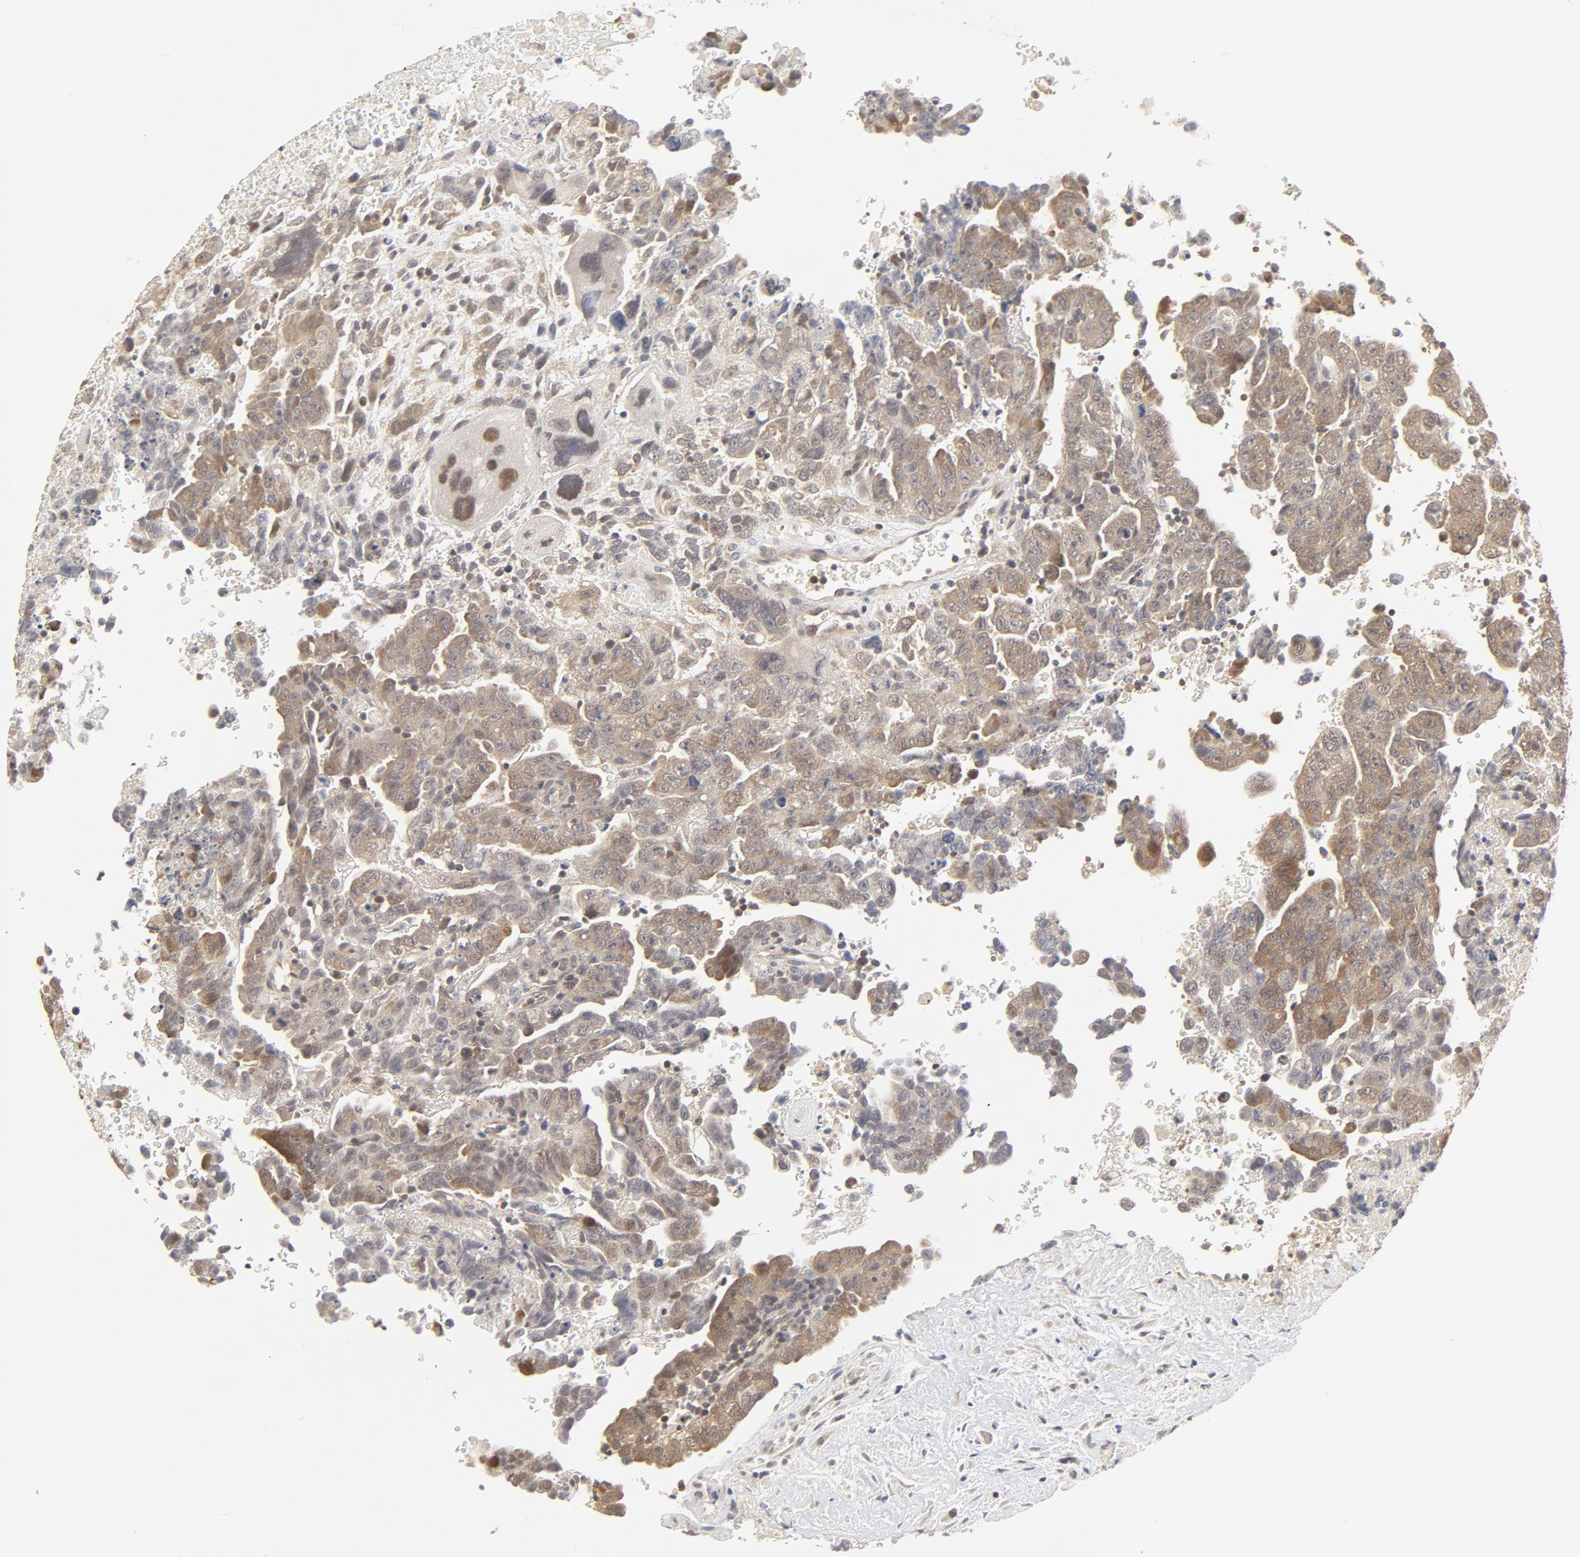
{"staining": {"intensity": "weak", "quantity": ">75%", "location": "cytoplasmic/membranous,nuclear"}, "tissue": "testis cancer", "cell_type": "Tumor cells", "image_type": "cancer", "snomed": [{"axis": "morphology", "description": "Carcinoma, Embryonal, NOS"}, {"axis": "topography", "description": "Testis"}], "caption": "Immunohistochemical staining of human testis cancer (embryonal carcinoma) exhibits low levels of weak cytoplasmic/membranous and nuclear protein expression in about >75% of tumor cells.", "gene": "NEDD8", "patient": {"sex": "male", "age": 28}}